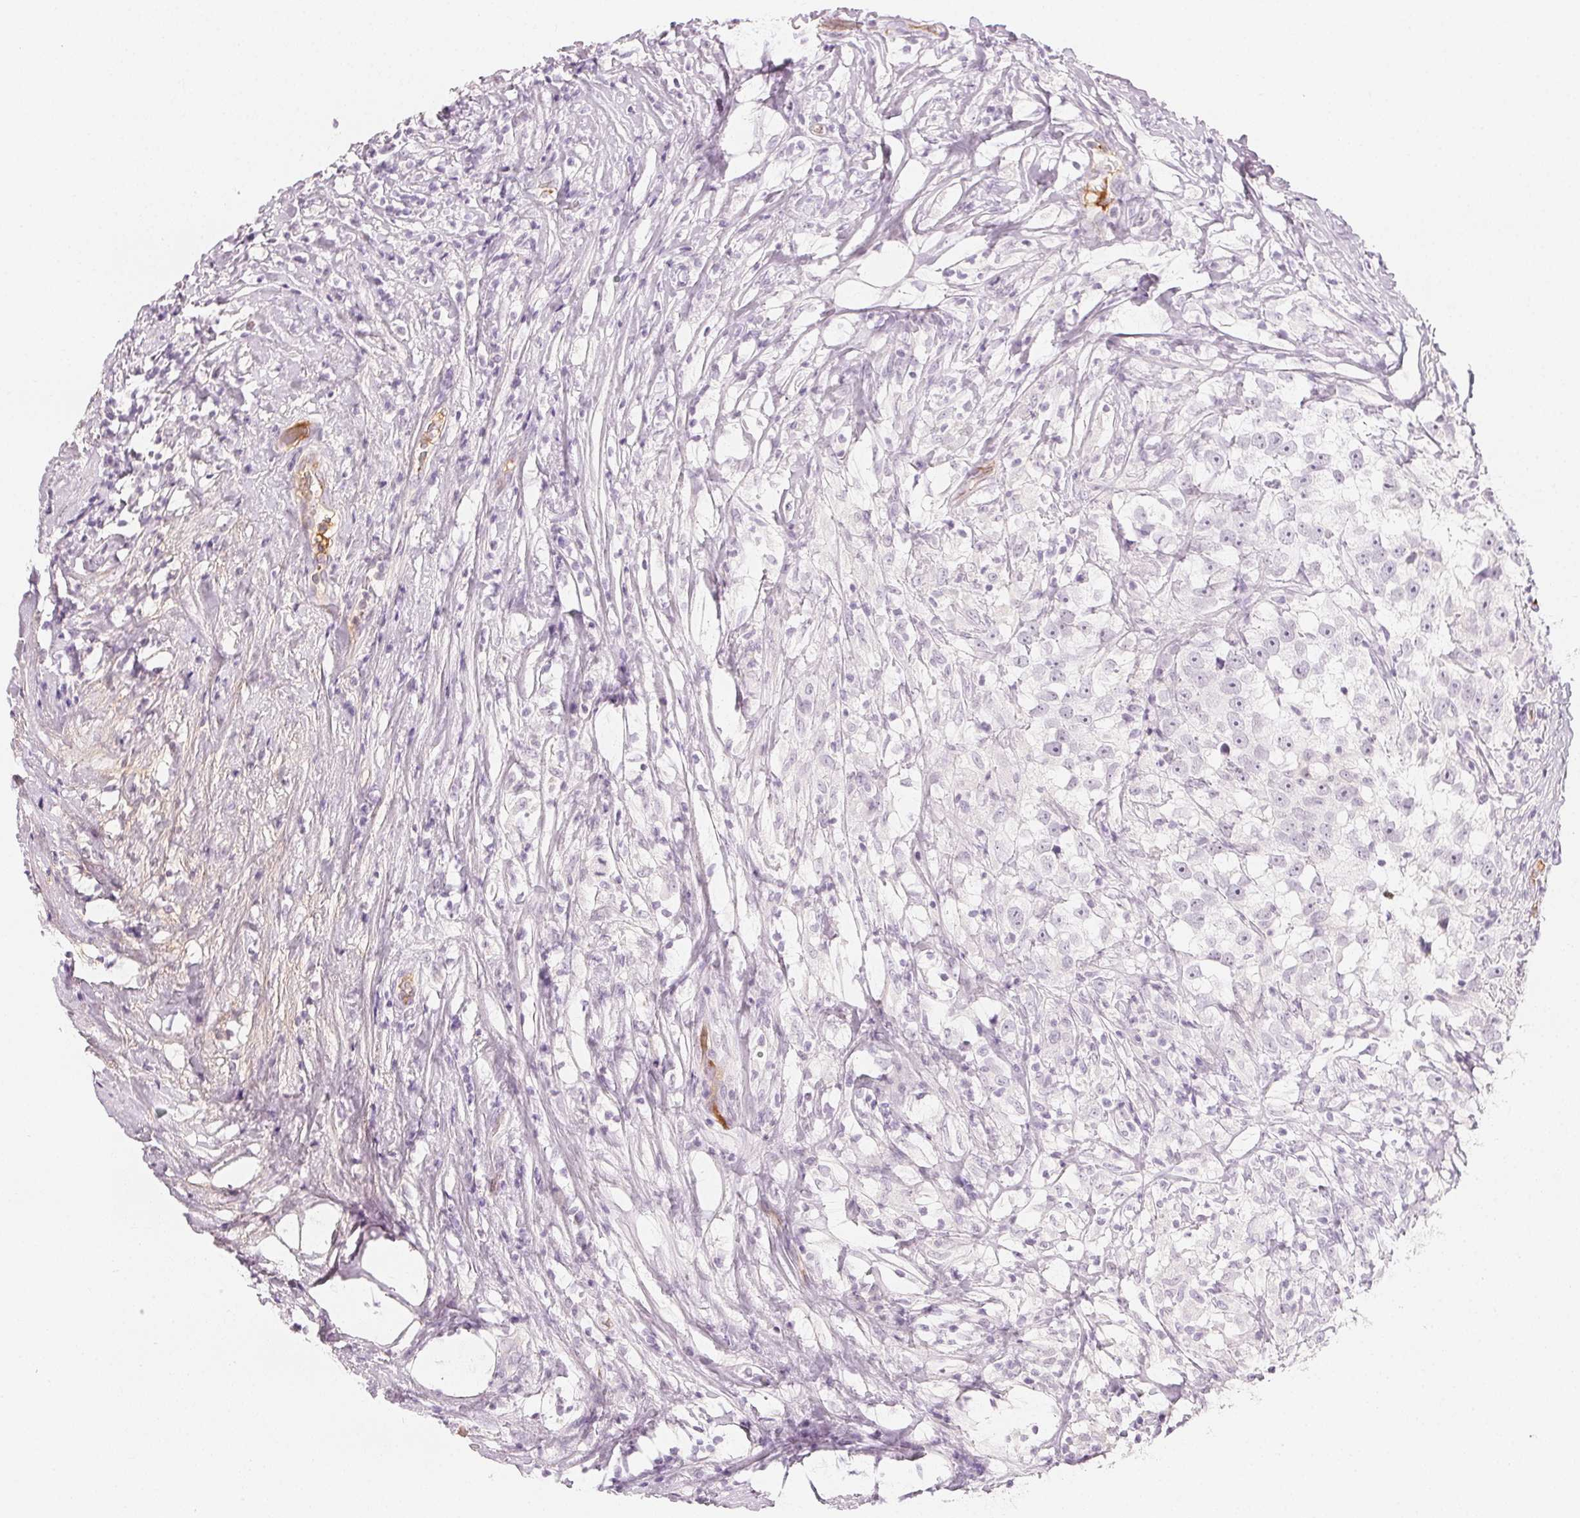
{"staining": {"intensity": "negative", "quantity": "none", "location": "none"}, "tissue": "testis cancer", "cell_type": "Tumor cells", "image_type": "cancer", "snomed": [{"axis": "morphology", "description": "Seminoma, NOS"}, {"axis": "topography", "description": "Testis"}], "caption": "This histopathology image is of testis cancer stained with immunohistochemistry to label a protein in brown with the nuclei are counter-stained blue. There is no positivity in tumor cells.", "gene": "AFM", "patient": {"sex": "male", "age": 46}}